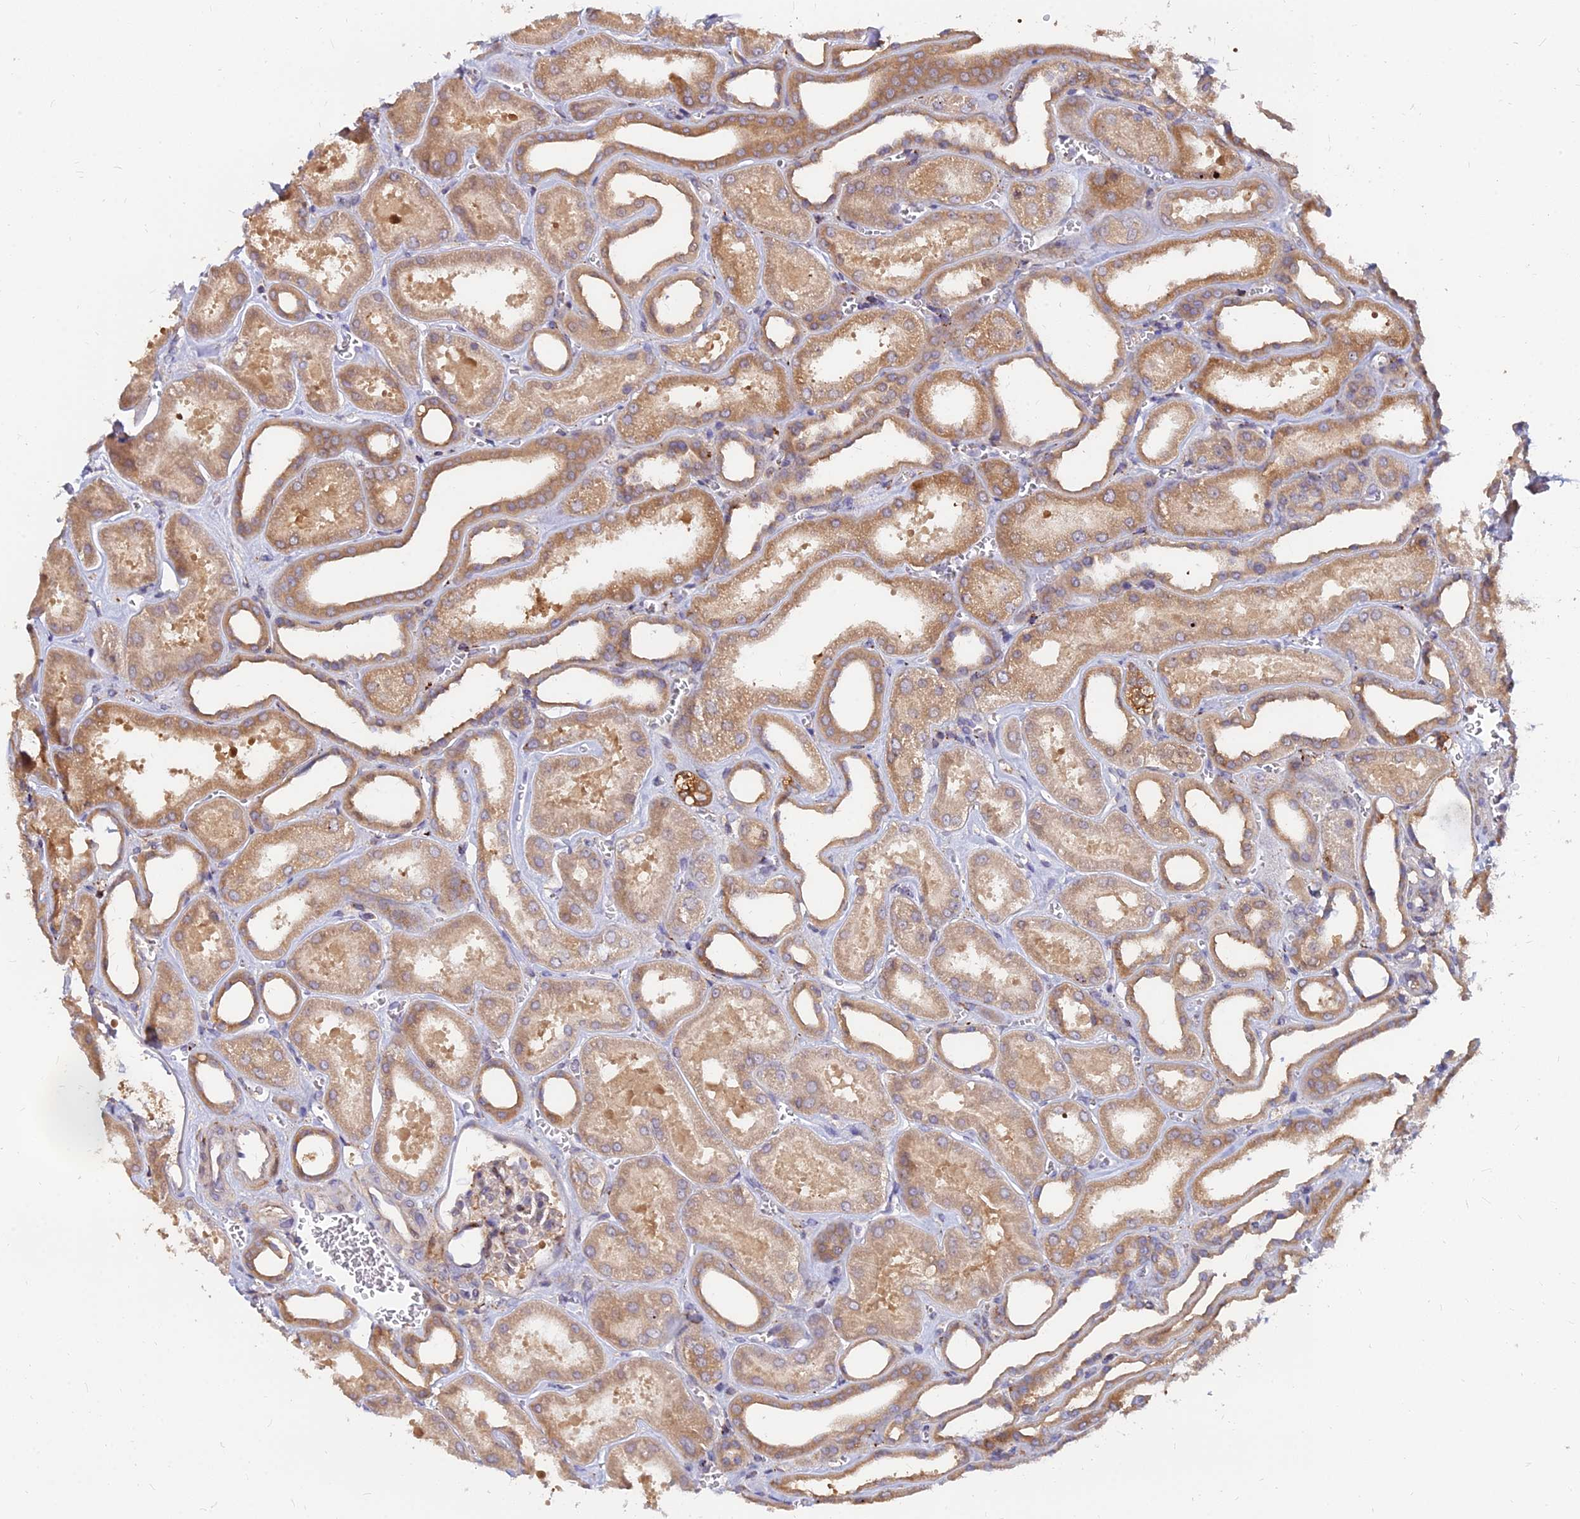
{"staining": {"intensity": "weak", "quantity": "<25%", "location": "cytoplasmic/membranous"}, "tissue": "kidney", "cell_type": "Cells in glomeruli", "image_type": "normal", "snomed": [{"axis": "morphology", "description": "Normal tissue, NOS"}, {"axis": "morphology", "description": "Adenocarcinoma, NOS"}, {"axis": "topography", "description": "Kidney"}], "caption": "A photomicrograph of kidney stained for a protein shows no brown staining in cells in glomeruli.", "gene": "CCT6A", "patient": {"sex": "female", "age": 68}}